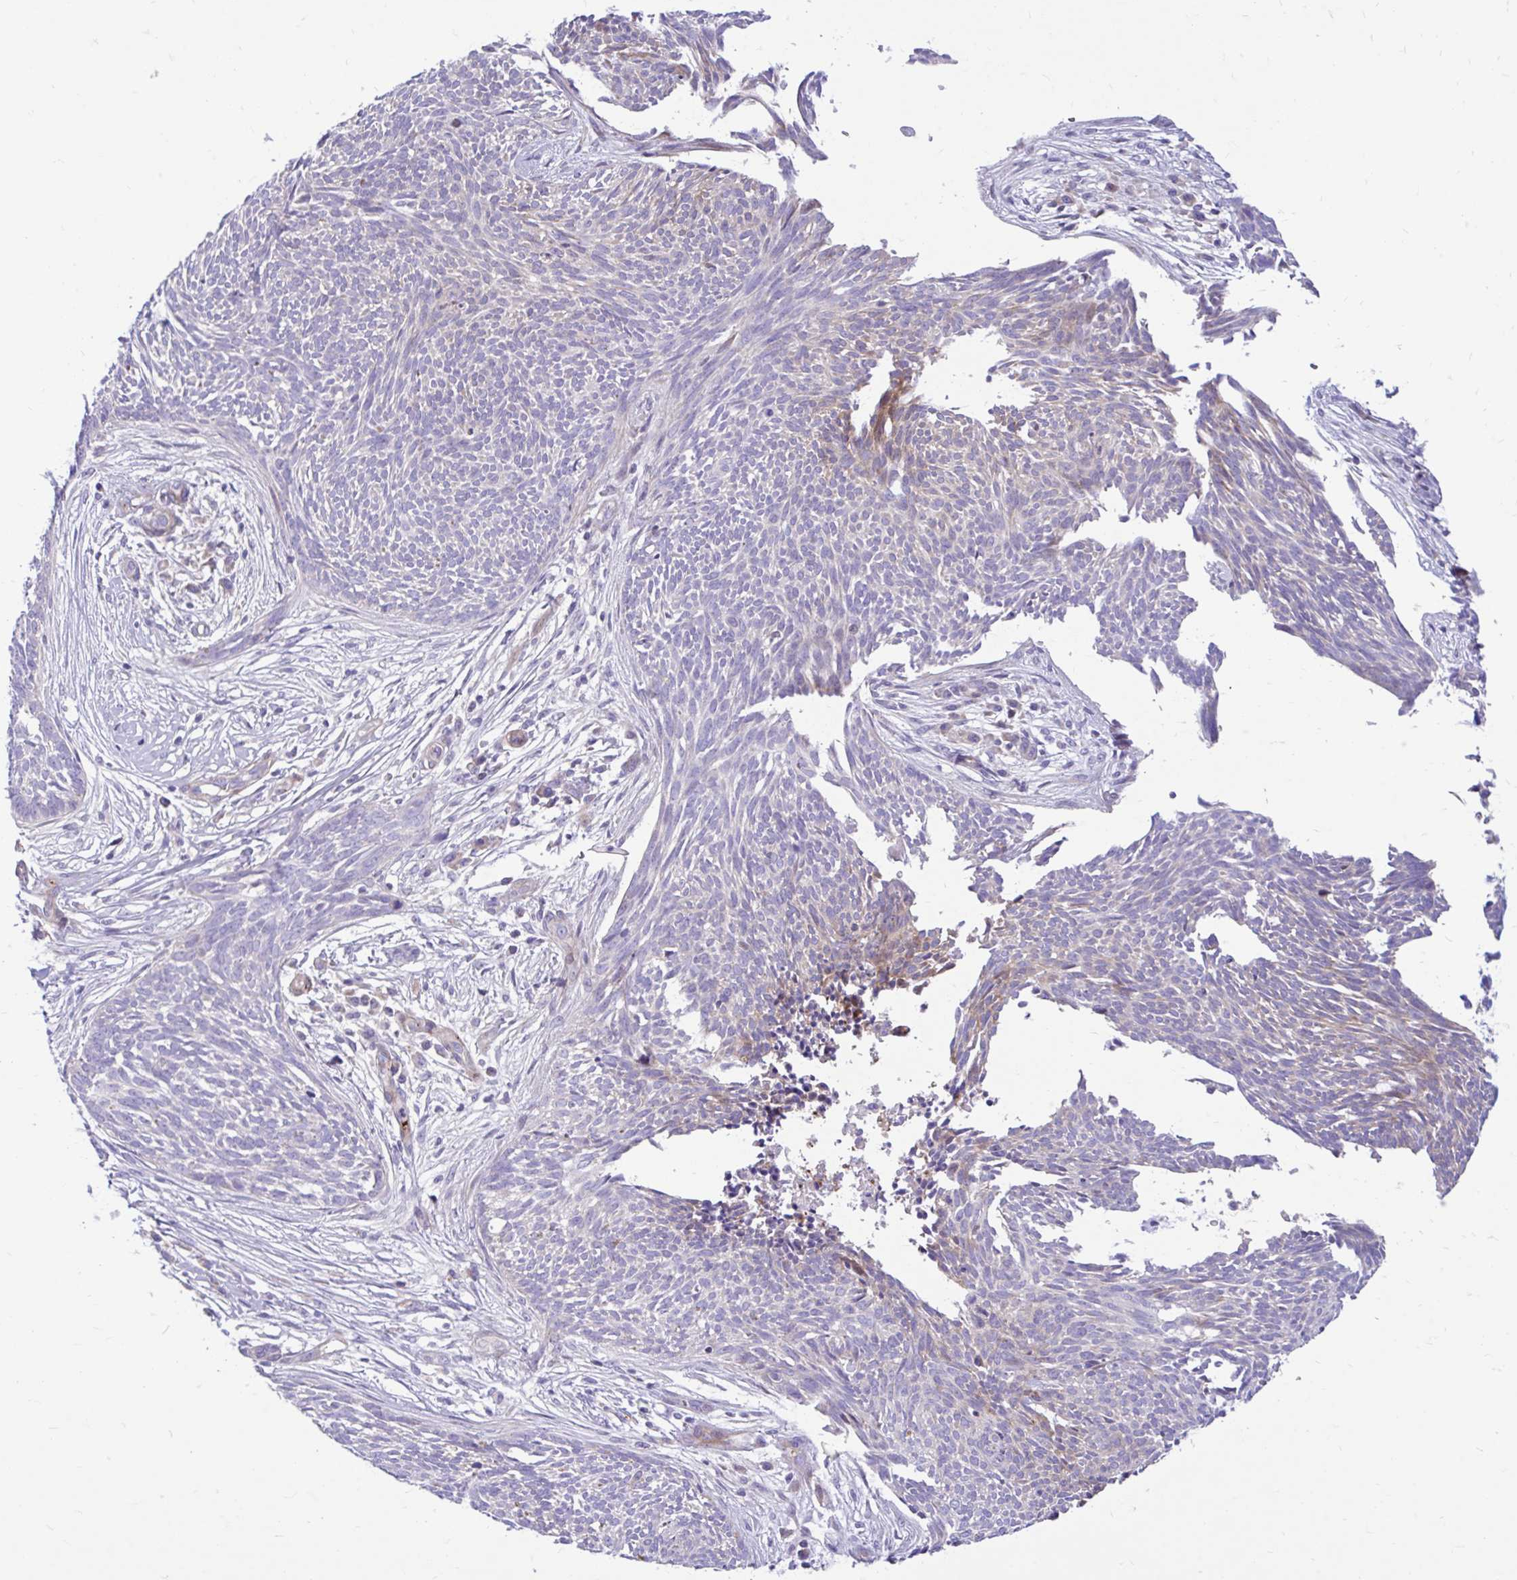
{"staining": {"intensity": "weak", "quantity": "<25%", "location": "cytoplasmic/membranous"}, "tissue": "skin cancer", "cell_type": "Tumor cells", "image_type": "cancer", "snomed": [{"axis": "morphology", "description": "Basal cell carcinoma"}, {"axis": "topography", "description": "Skin"}, {"axis": "topography", "description": "Skin, foot"}], "caption": "A histopathology image of skin basal cell carcinoma stained for a protein displays no brown staining in tumor cells.", "gene": "ESPNL", "patient": {"sex": "female", "age": 86}}